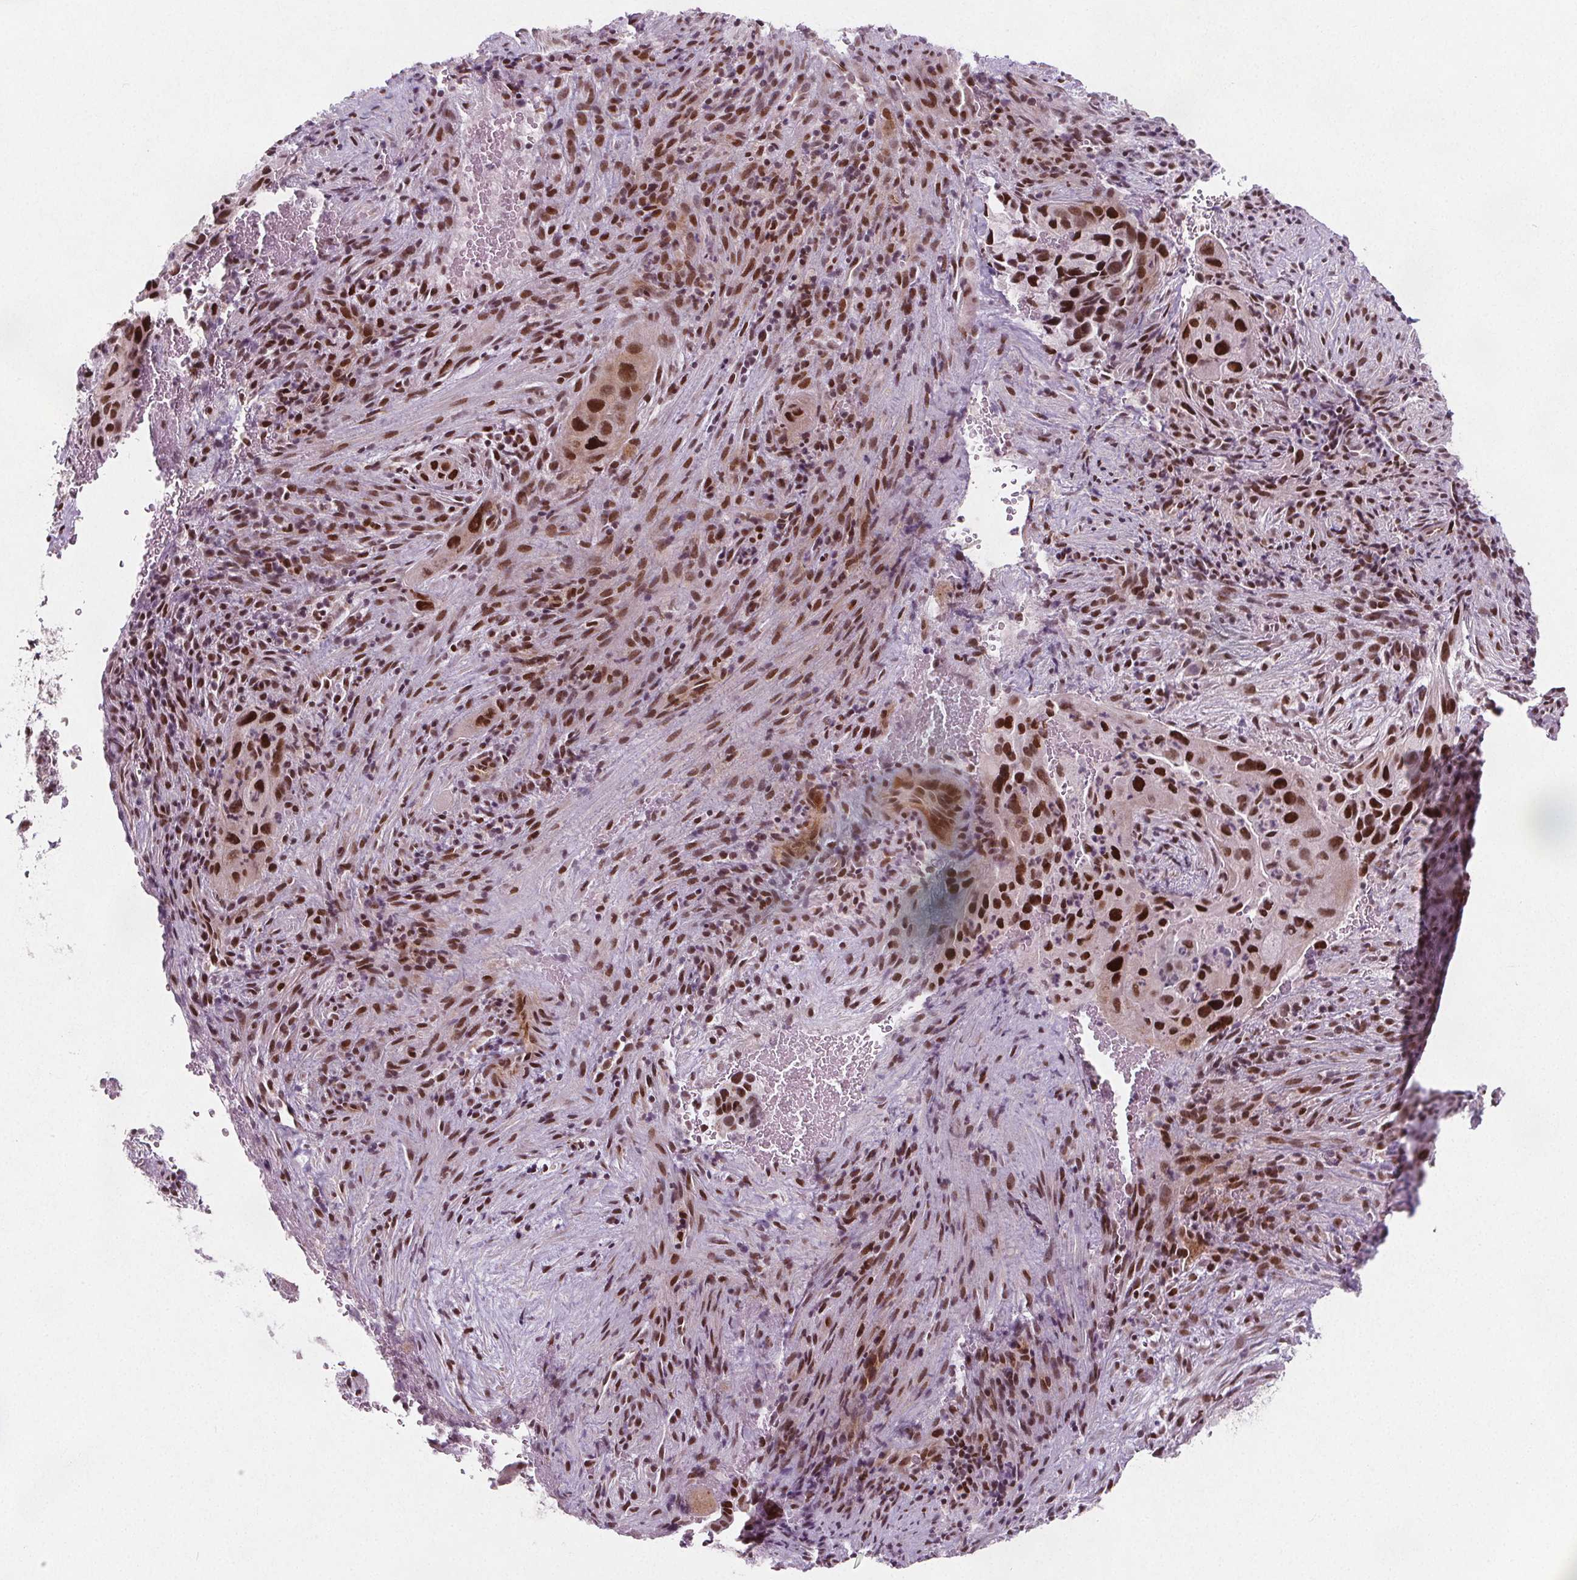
{"staining": {"intensity": "moderate", "quantity": ">75%", "location": "nuclear"}, "tissue": "cervical cancer", "cell_type": "Tumor cells", "image_type": "cancer", "snomed": [{"axis": "morphology", "description": "Squamous cell carcinoma, NOS"}, {"axis": "topography", "description": "Cervix"}], "caption": "An IHC micrograph of neoplastic tissue is shown. Protein staining in brown labels moderate nuclear positivity in squamous cell carcinoma (cervical) within tumor cells. Immunohistochemistry (ihc) stains the protein in brown and the nuclei are stained blue.", "gene": "TAF6L", "patient": {"sex": "female", "age": 38}}